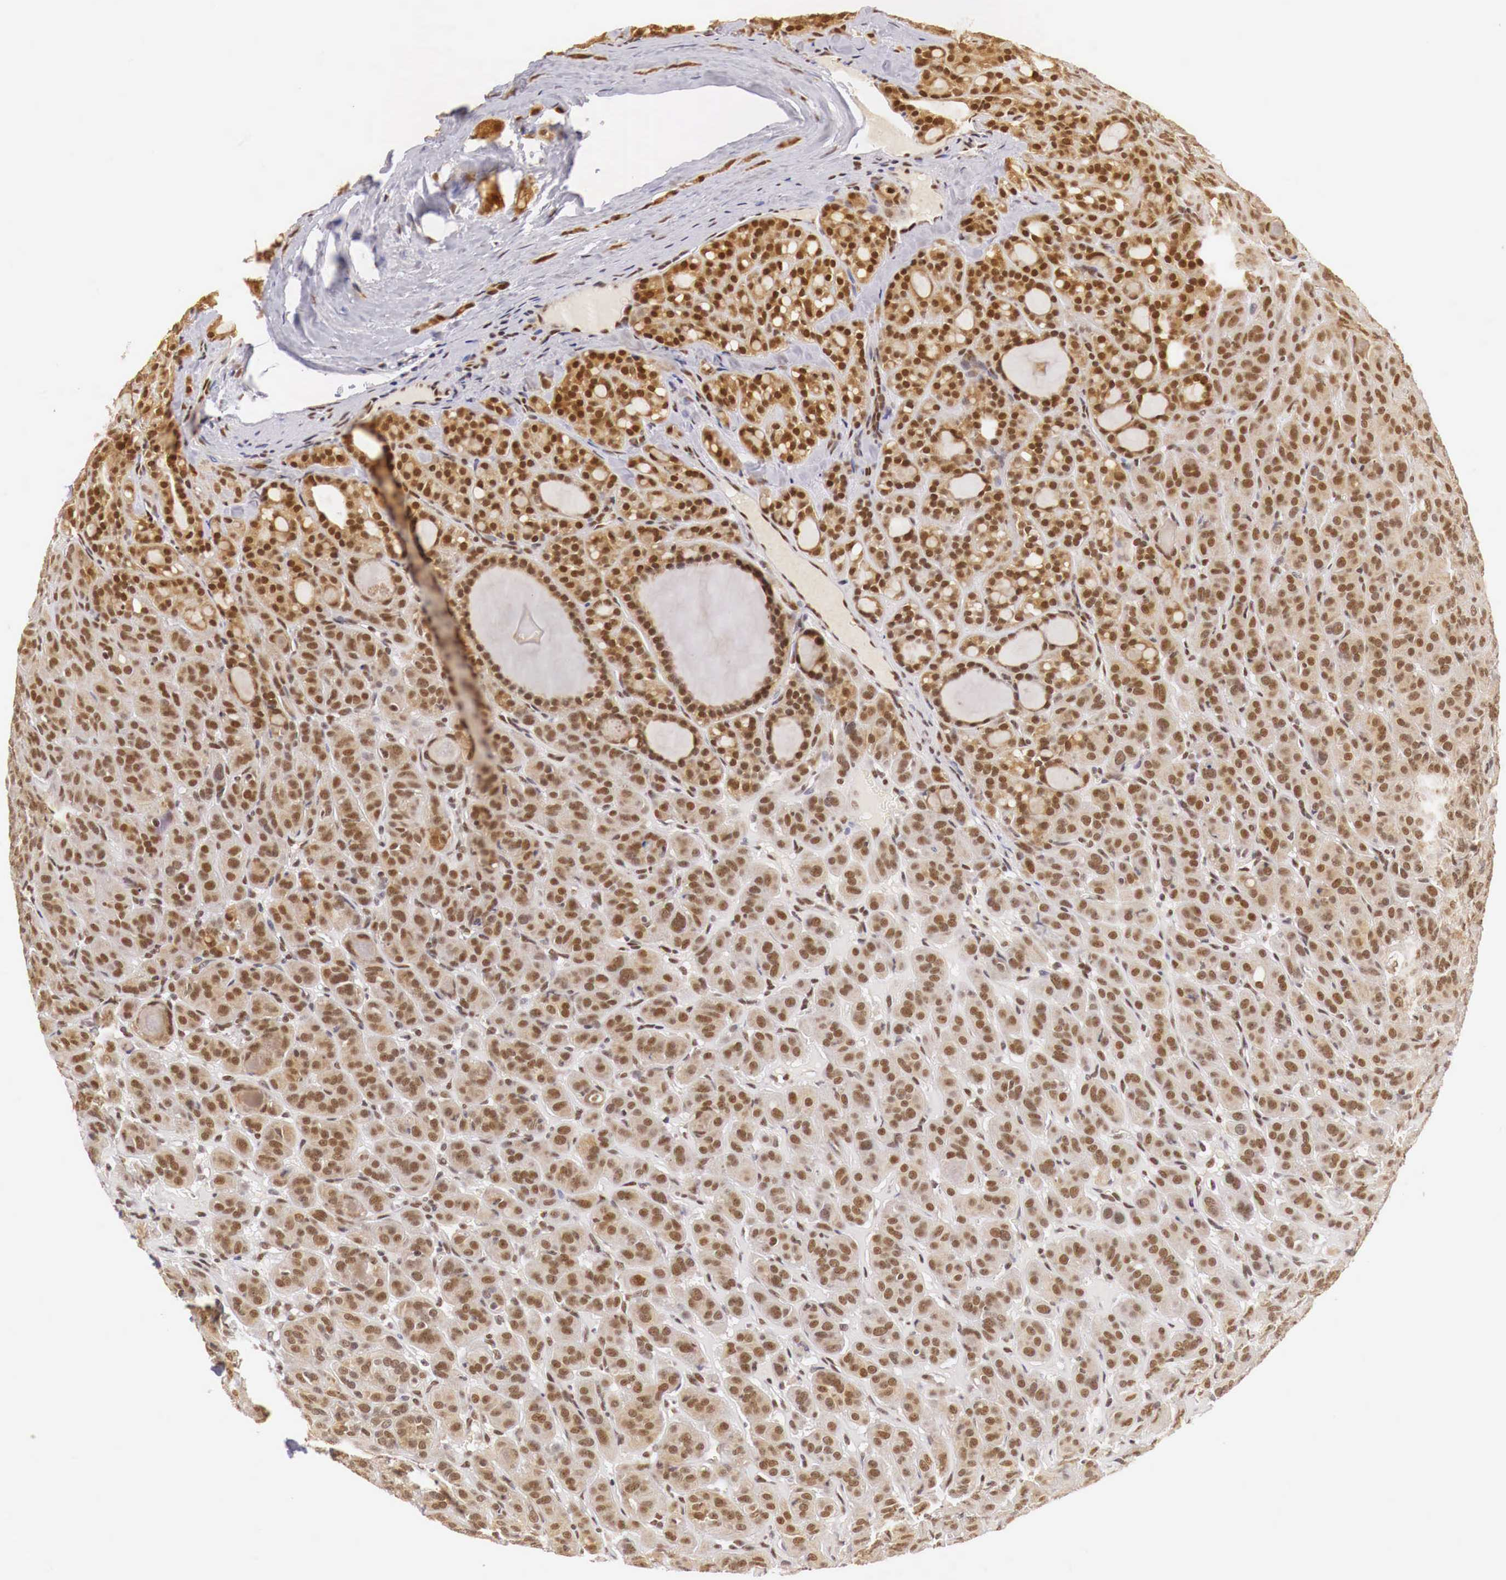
{"staining": {"intensity": "moderate", "quantity": ">75%", "location": "cytoplasmic/membranous,nuclear"}, "tissue": "thyroid cancer", "cell_type": "Tumor cells", "image_type": "cancer", "snomed": [{"axis": "morphology", "description": "Follicular adenoma carcinoma, NOS"}, {"axis": "topography", "description": "Thyroid gland"}], "caption": "Protein staining of thyroid cancer tissue displays moderate cytoplasmic/membranous and nuclear staining in about >75% of tumor cells.", "gene": "GPKOW", "patient": {"sex": "female", "age": 71}}